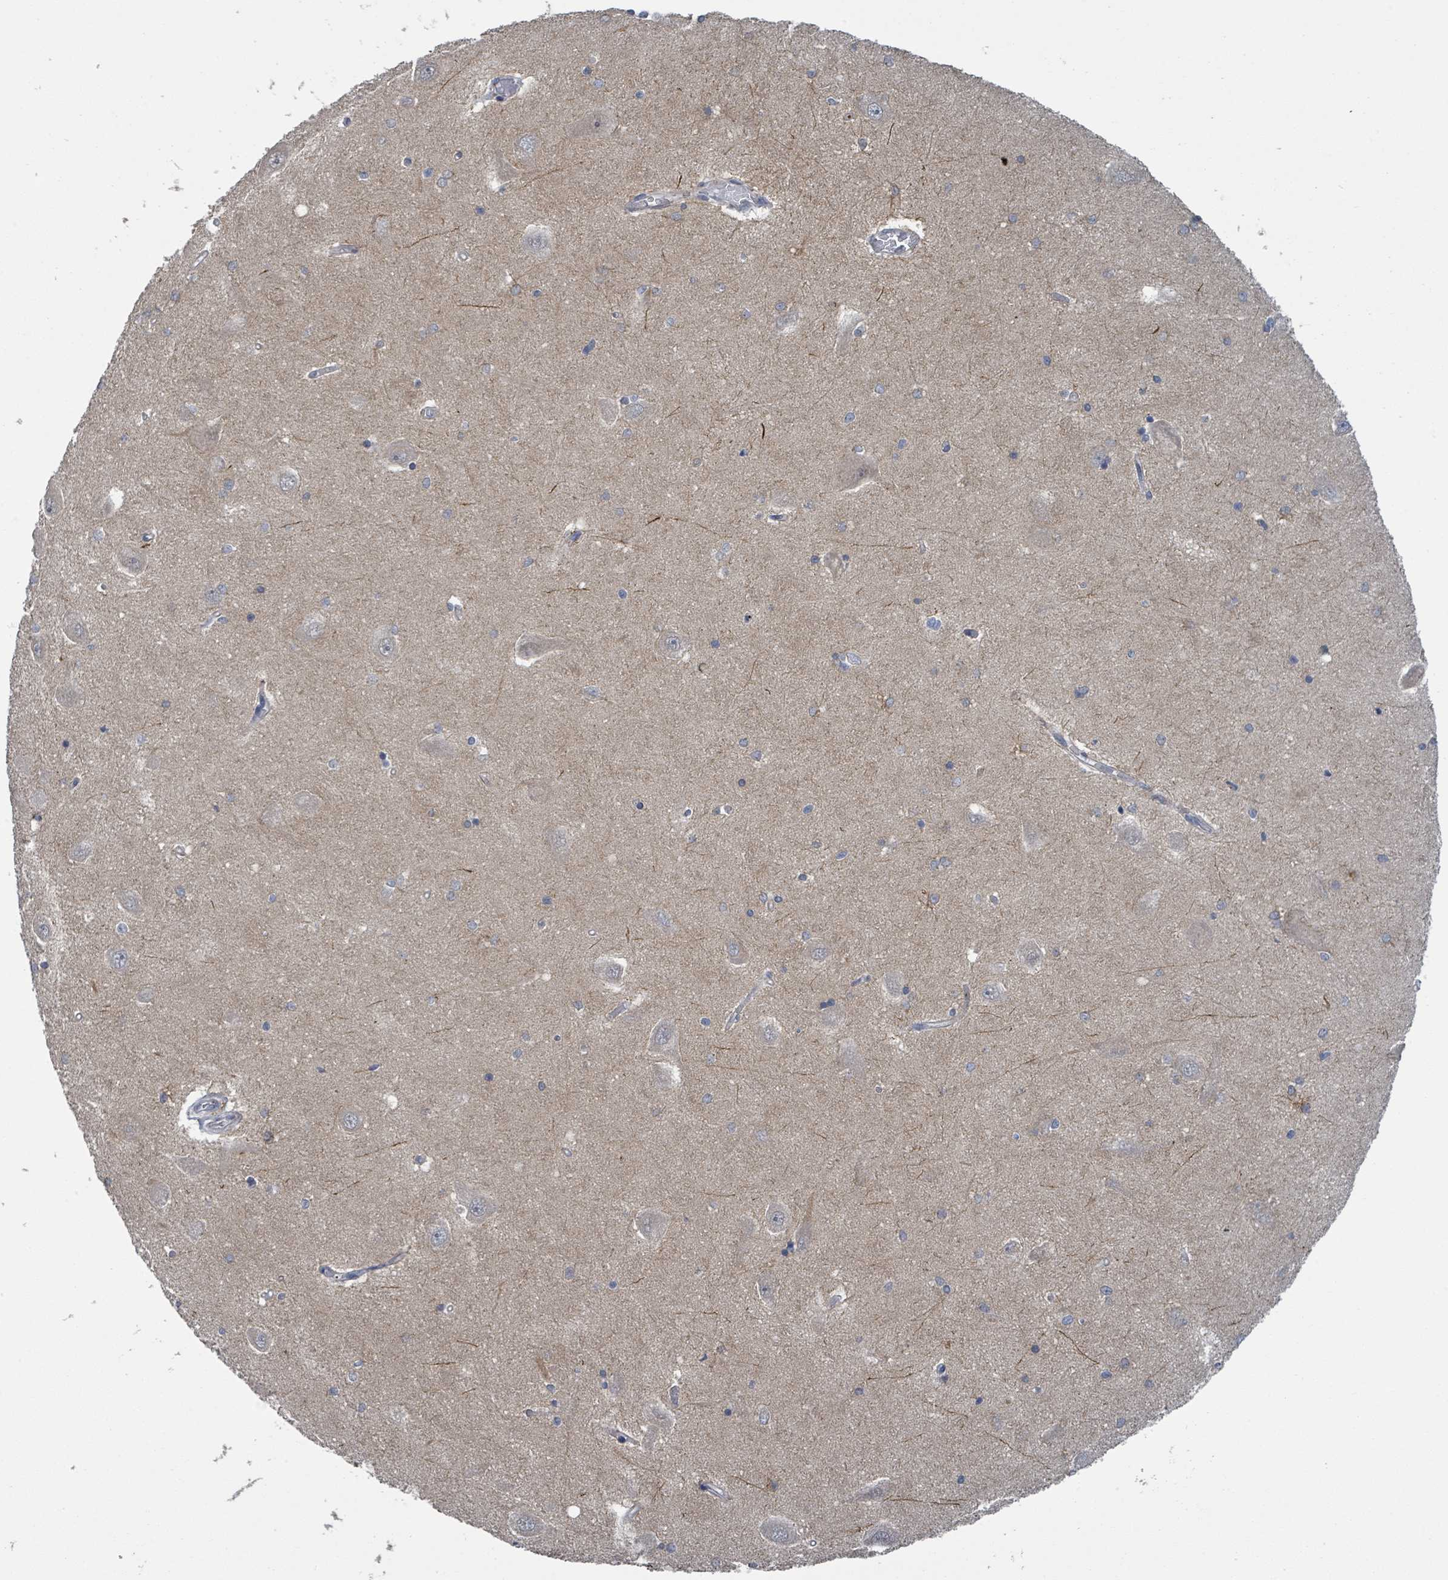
{"staining": {"intensity": "negative", "quantity": "none", "location": "none"}, "tissue": "hippocampus", "cell_type": "Glial cells", "image_type": "normal", "snomed": [{"axis": "morphology", "description": "Normal tissue, NOS"}, {"axis": "topography", "description": "Hippocampus"}], "caption": "Immunohistochemistry (IHC) micrograph of normal hippocampus: hippocampus stained with DAB reveals no significant protein positivity in glial cells. Nuclei are stained in blue.", "gene": "CCDC121", "patient": {"sex": "male", "age": 45}}